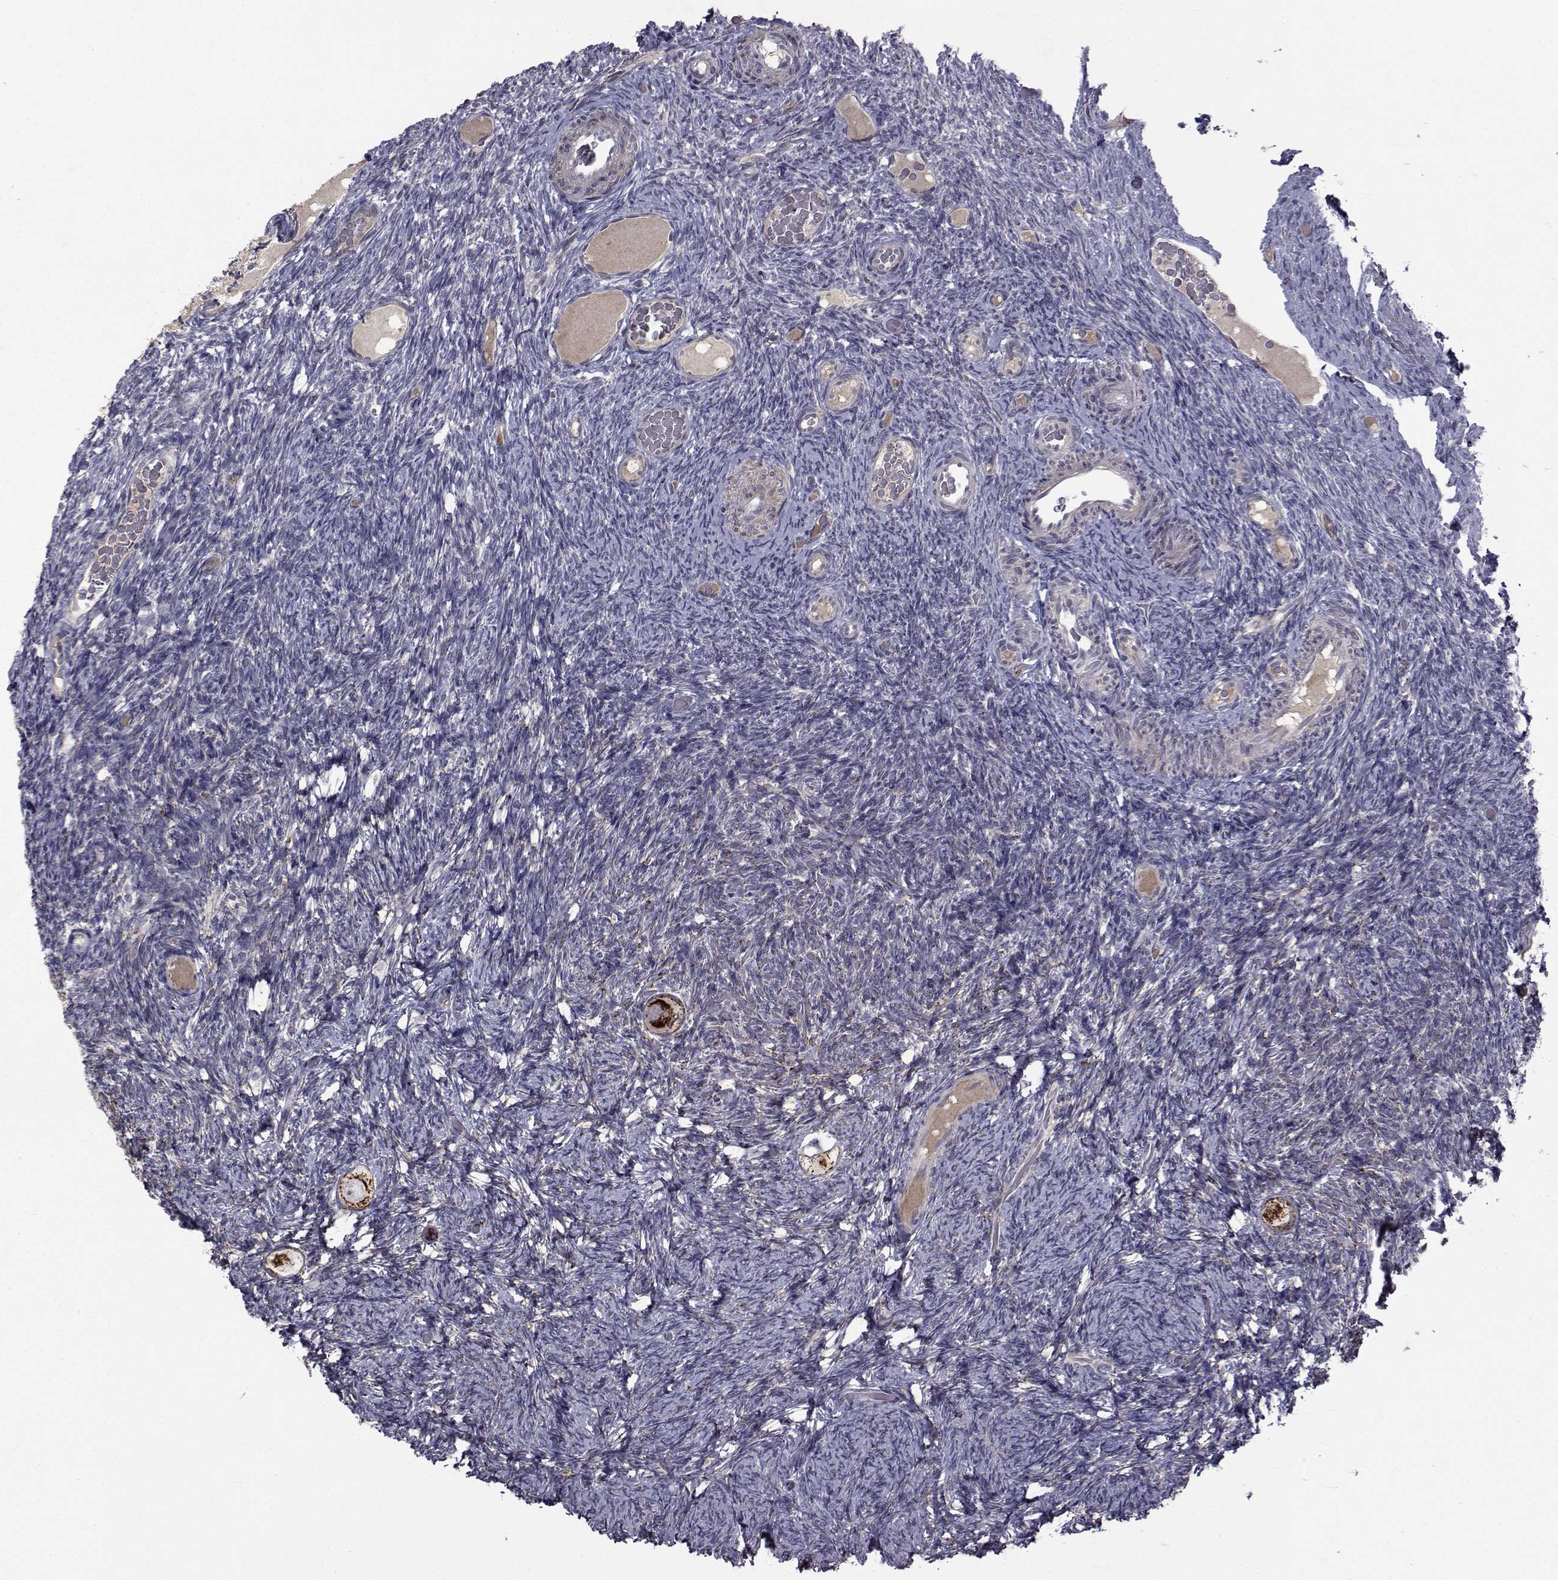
{"staining": {"intensity": "strong", "quantity": ">75%", "location": "cytoplasmic/membranous"}, "tissue": "ovary", "cell_type": "Follicle cells", "image_type": "normal", "snomed": [{"axis": "morphology", "description": "Normal tissue, NOS"}, {"axis": "topography", "description": "Ovary"}], "caption": "Immunohistochemistry (DAB) staining of benign human ovary shows strong cytoplasmic/membranous protein positivity in about >75% of follicle cells. (brown staining indicates protein expression, while blue staining denotes nuclei).", "gene": "FDXR", "patient": {"sex": "female", "age": 34}}